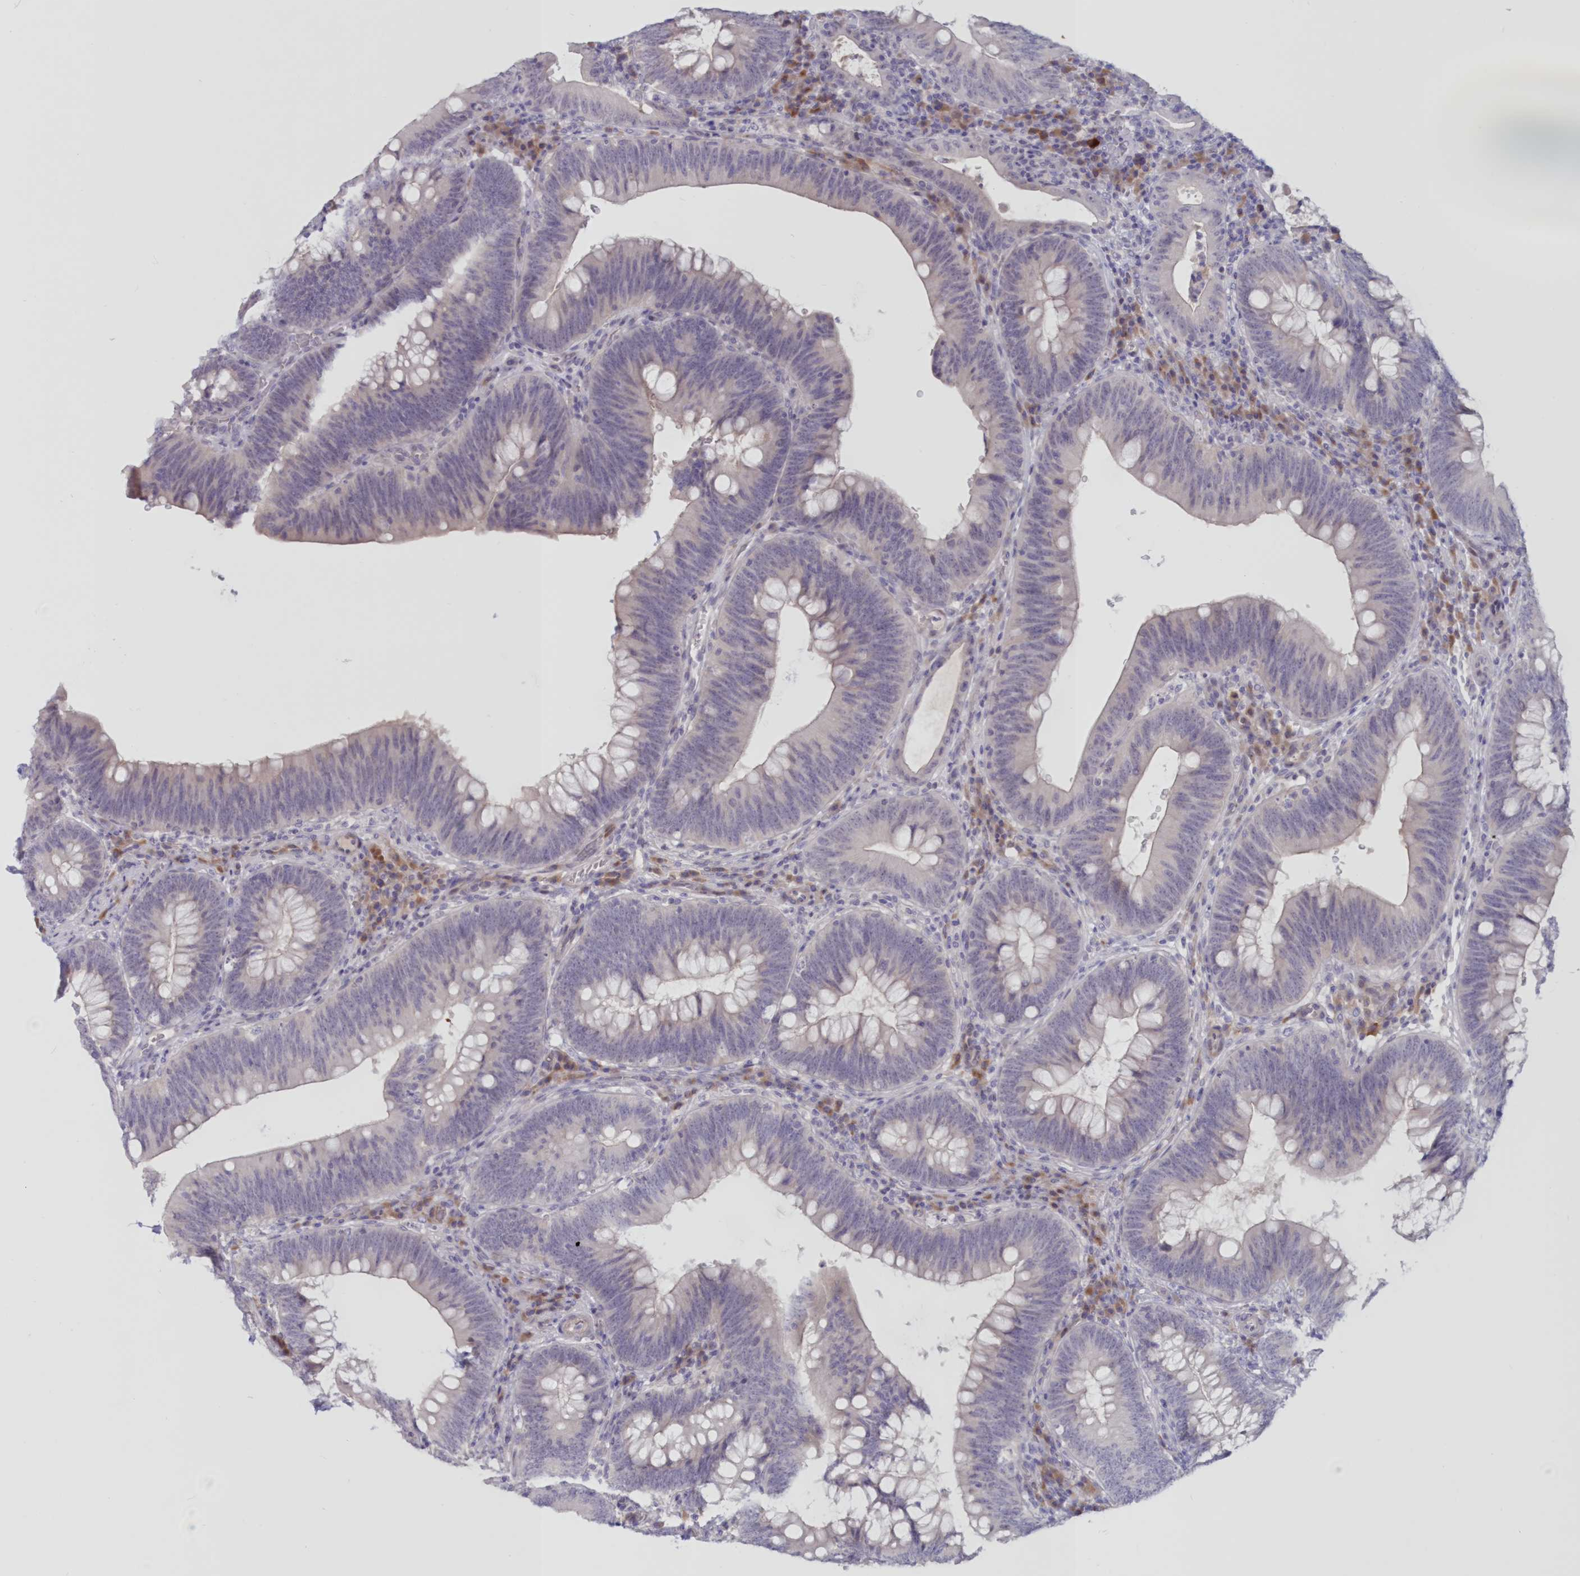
{"staining": {"intensity": "negative", "quantity": "none", "location": "none"}, "tissue": "colorectal cancer", "cell_type": "Tumor cells", "image_type": "cancer", "snomed": [{"axis": "morphology", "description": "Normal tissue, NOS"}, {"axis": "topography", "description": "Colon"}], "caption": "DAB immunohistochemical staining of colorectal cancer exhibits no significant positivity in tumor cells.", "gene": "SNED1", "patient": {"sex": "female", "age": 82}}